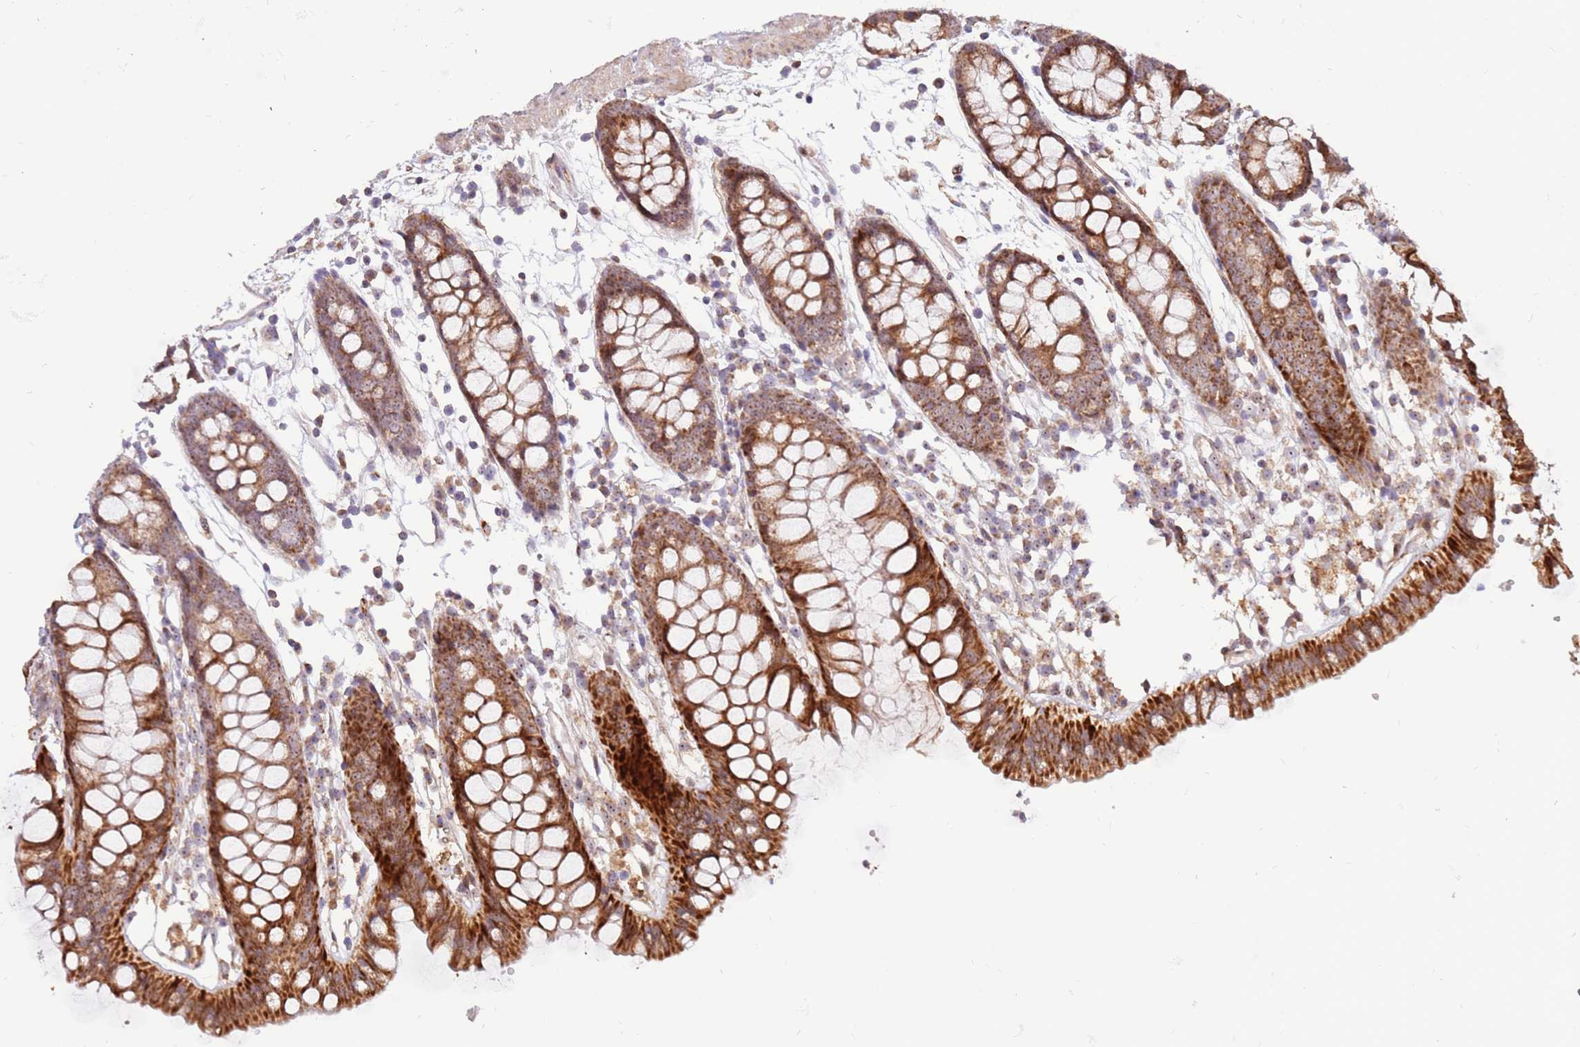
{"staining": {"intensity": "moderate", "quantity": ">75%", "location": "cytoplasmic/membranous"}, "tissue": "colon", "cell_type": "Endothelial cells", "image_type": "normal", "snomed": [{"axis": "morphology", "description": "Normal tissue, NOS"}, {"axis": "topography", "description": "Colon"}], "caption": "This micrograph shows IHC staining of benign human colon, with medium moderate cytoplasmic/membranous staining in about >75% of endothelial cells.", "gene": "KIF25", "patient": {"sex": "female", "age": 84}}